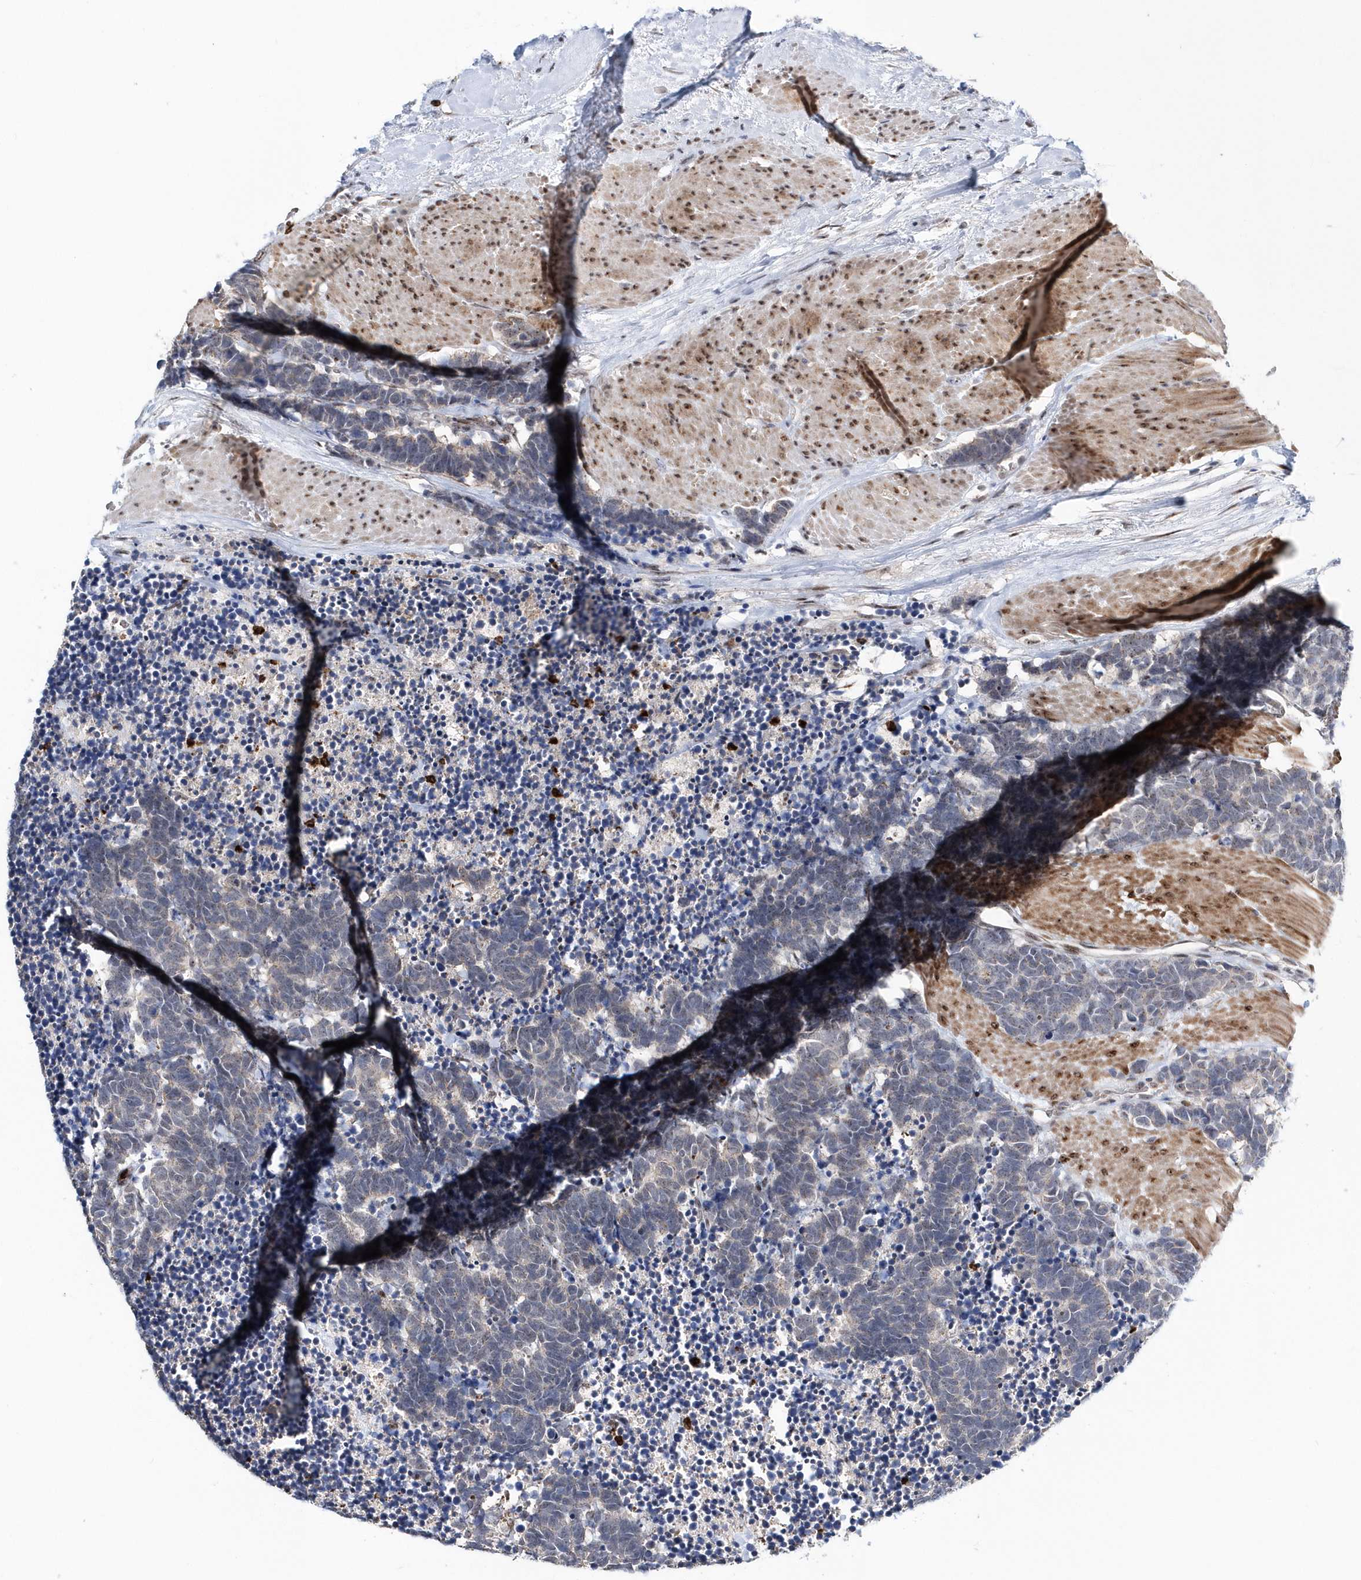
{"staining": {"intensity": "negative", "quantity": "none", "location": "none"}, "tissue": "carcinoid", "cell_type": "Tumor cells", "image_type": "cancer", "snomed": [{"axis": "morphology", "description": "Carcinoma, NOS"}, {"axis": "morphology", "description": "Carcinoid, malignant, NOS"}, {"axis": "topography", "description": "Urinary bladder"}], "caption": "A high-resolution micrograph shows immunohistochemistry staining of malignant carcinoid, which exhibits no significant positivity in tumor cells.", "gene": "ASCL4", "patient": {"sex": "male", "age": 57}}